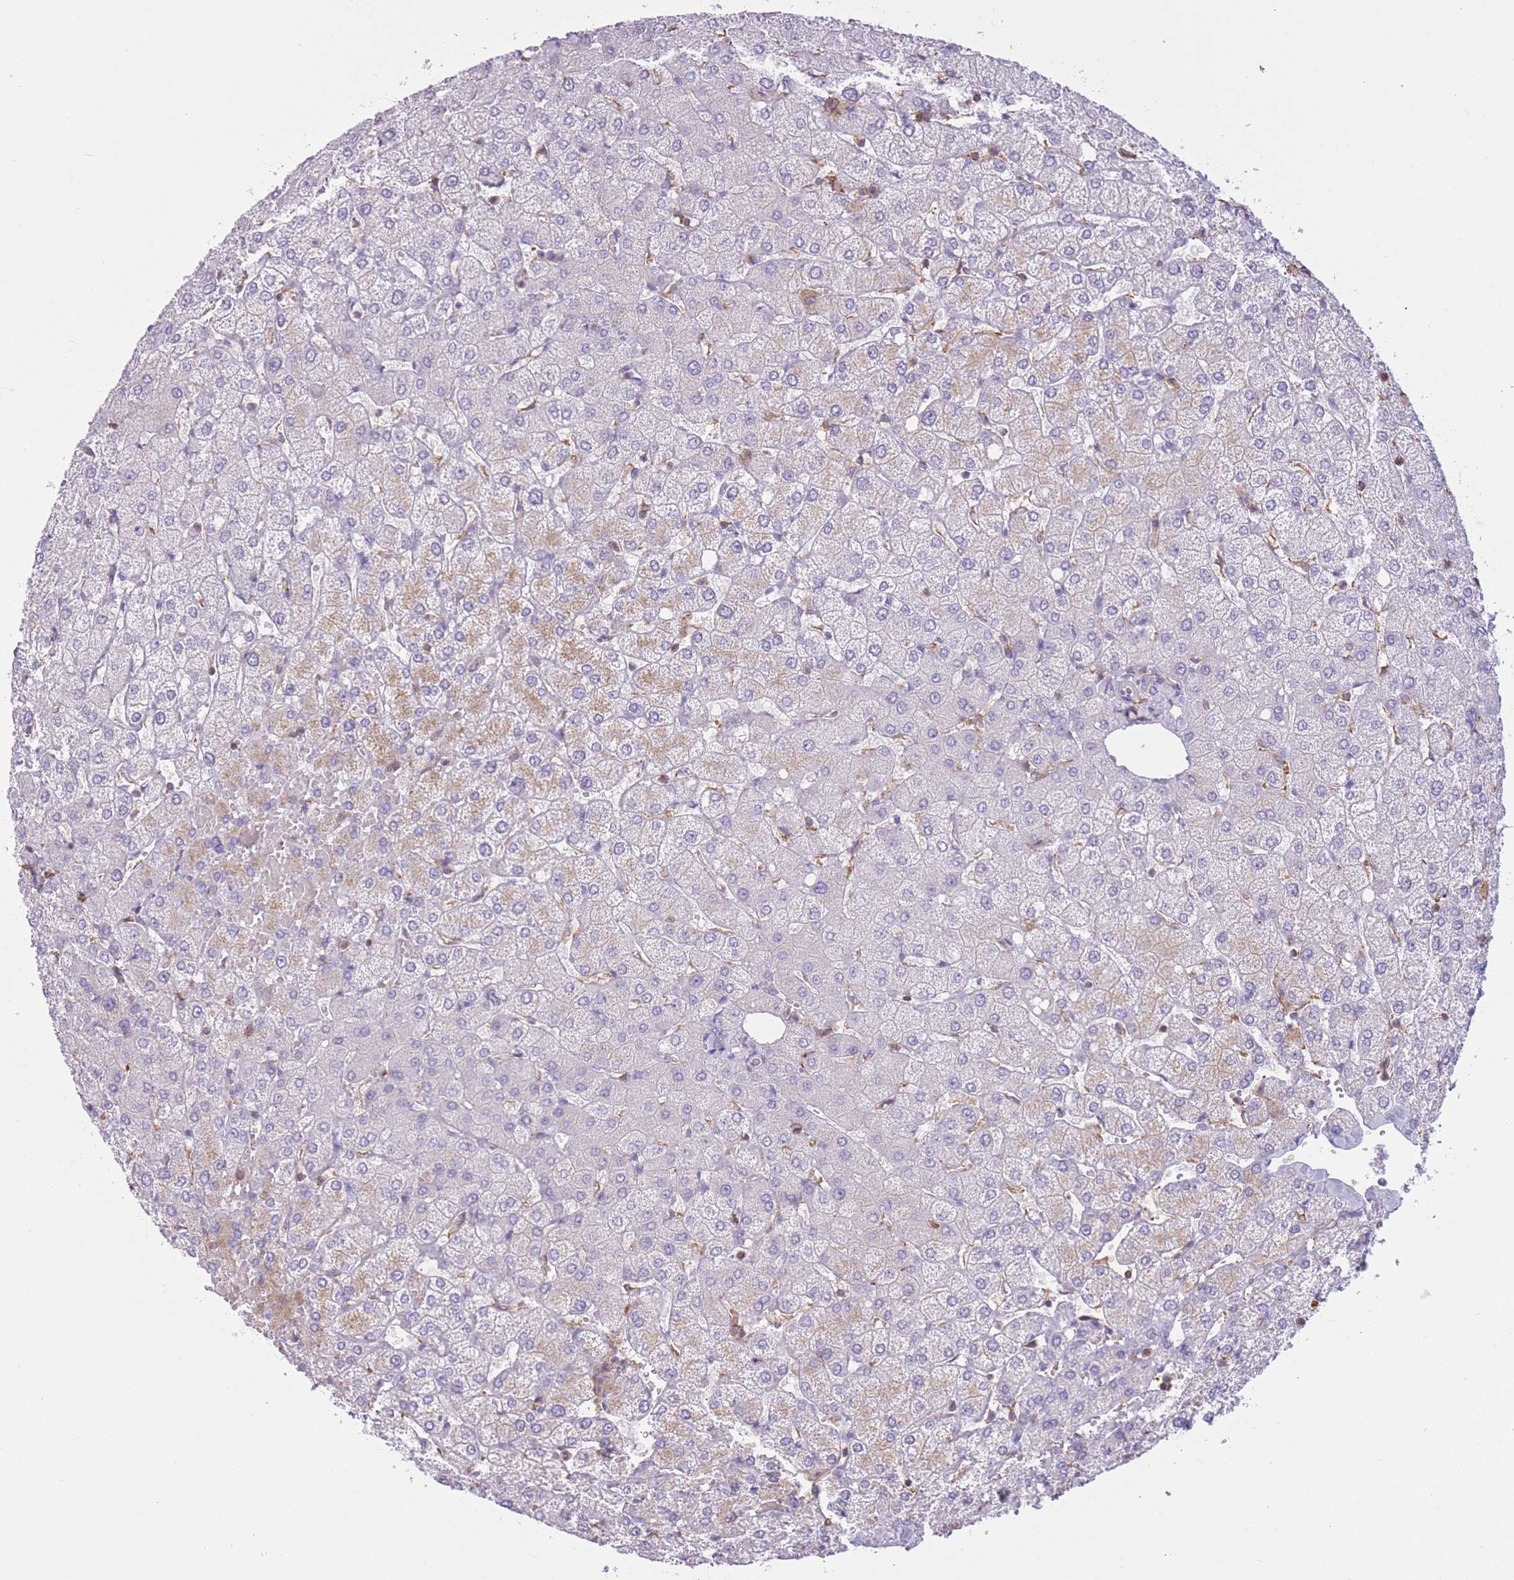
{"staining": {"intensity": "negative", "quantity": "none", "location": "none"}, "tissue": "liver", "cell_type": "Cholangiocytes", "image_type": "normal", "snomed": [{"axis": "morphology", "description": "Normal tissue, NOS"}, {"axis": "topography", "description": "Liver"}], "caption": "An IHC histopathology image of normal liver is shown. There is no staining in cholangiocytes of liver. (Brightfield microscopy of DAB (3,3'-diaminobenzidine) IHC at high magnification).", "gene": "PDHA1", "patient": {"sex": "female", "age": 54}}